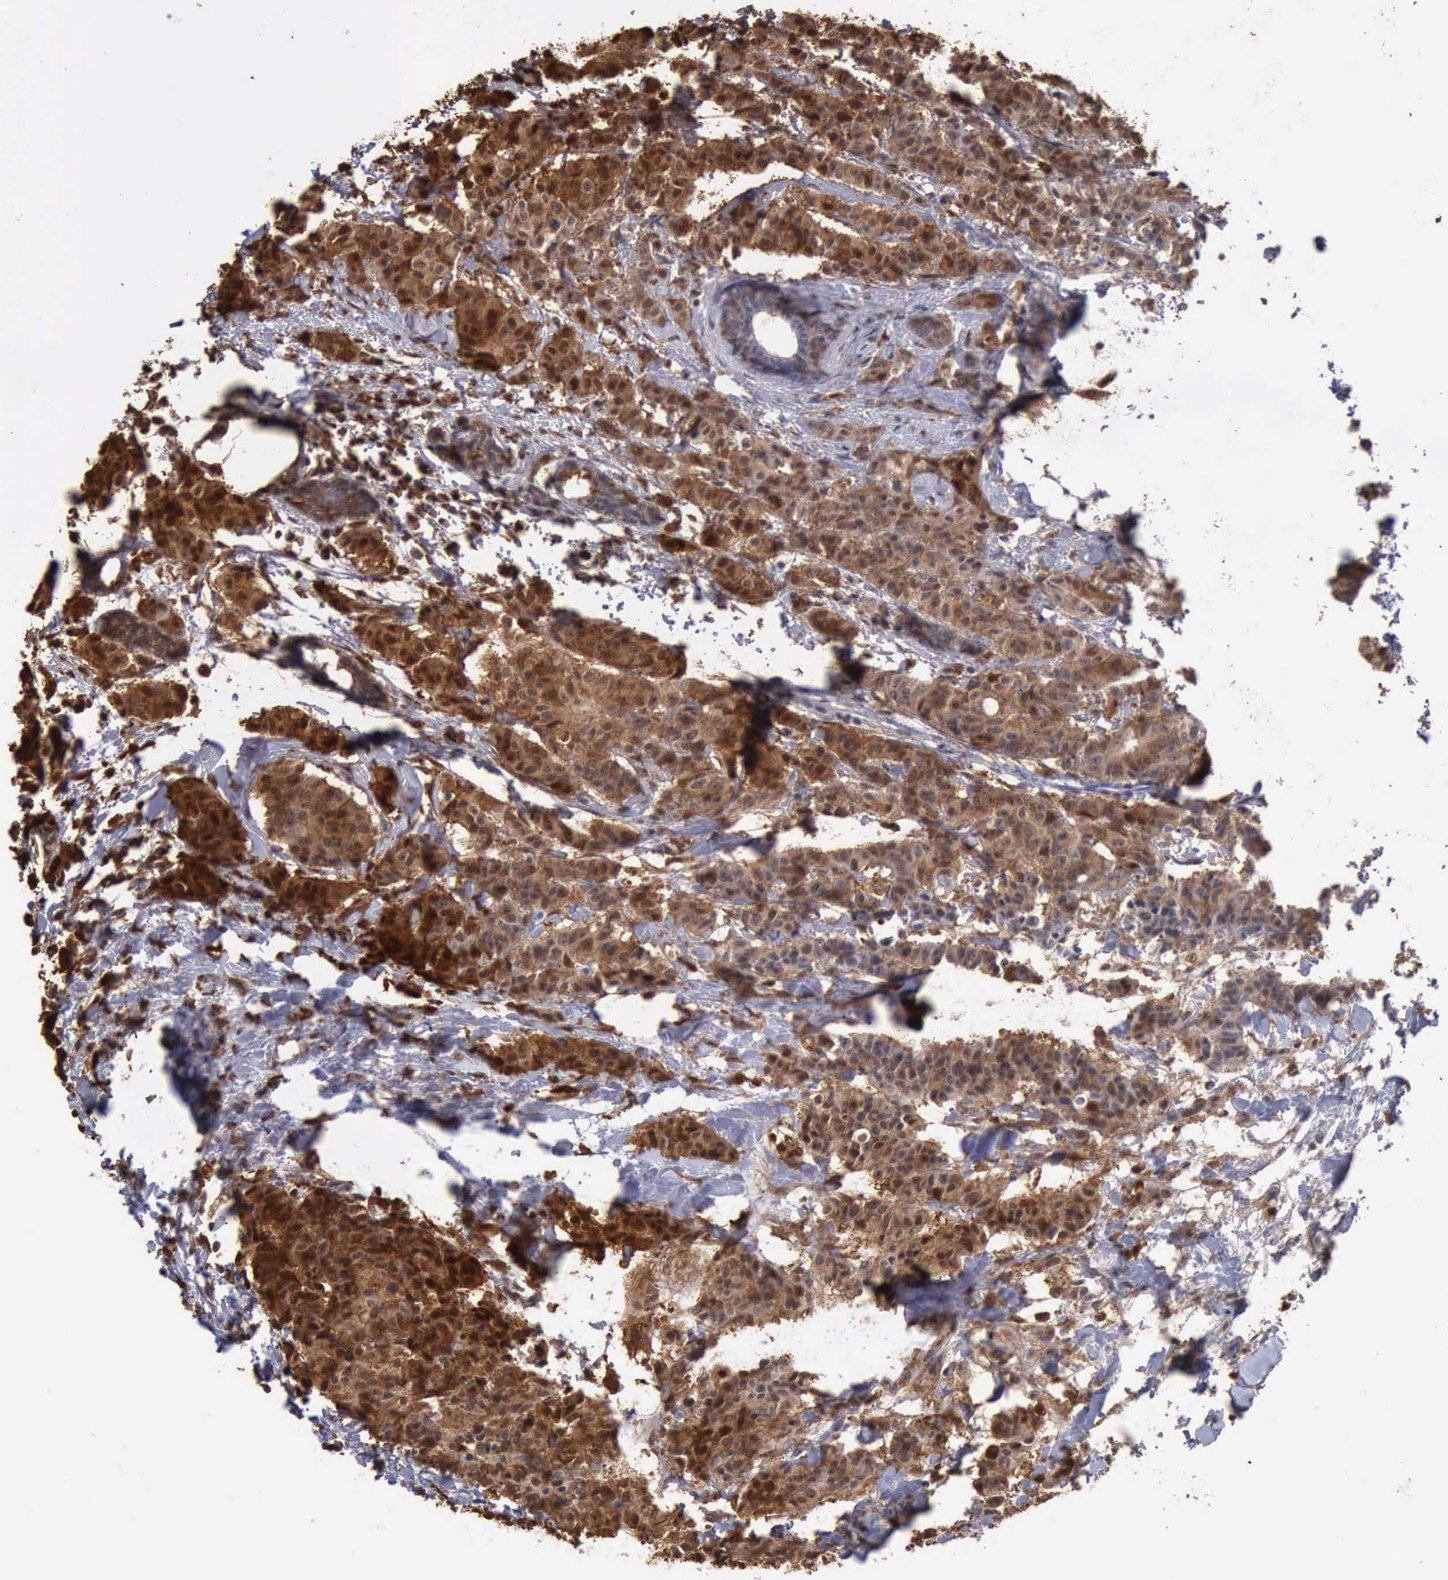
{"staining": {"intensity": "moderate", "quantity": "25%-75%", "location": "cytoplasmic/membranous,nuclear"}, "tissue": "breast cancer", "cell_type": "Tumor cells", "image_type": "cancer", "snomed": [{"axis": "morphology", "description": "Duct carcinoma"}, {"axis": "topography", "description": "Breast"}], "caption": "Protein staining reveals moderate cytoplasmic/membranous and nuclear expression in approximately 25%-75% of tumor cells in breast infiltrating ductal carcinoma.", "gene": "STAT1", "patient": {"sex": "female", "age": 40}}